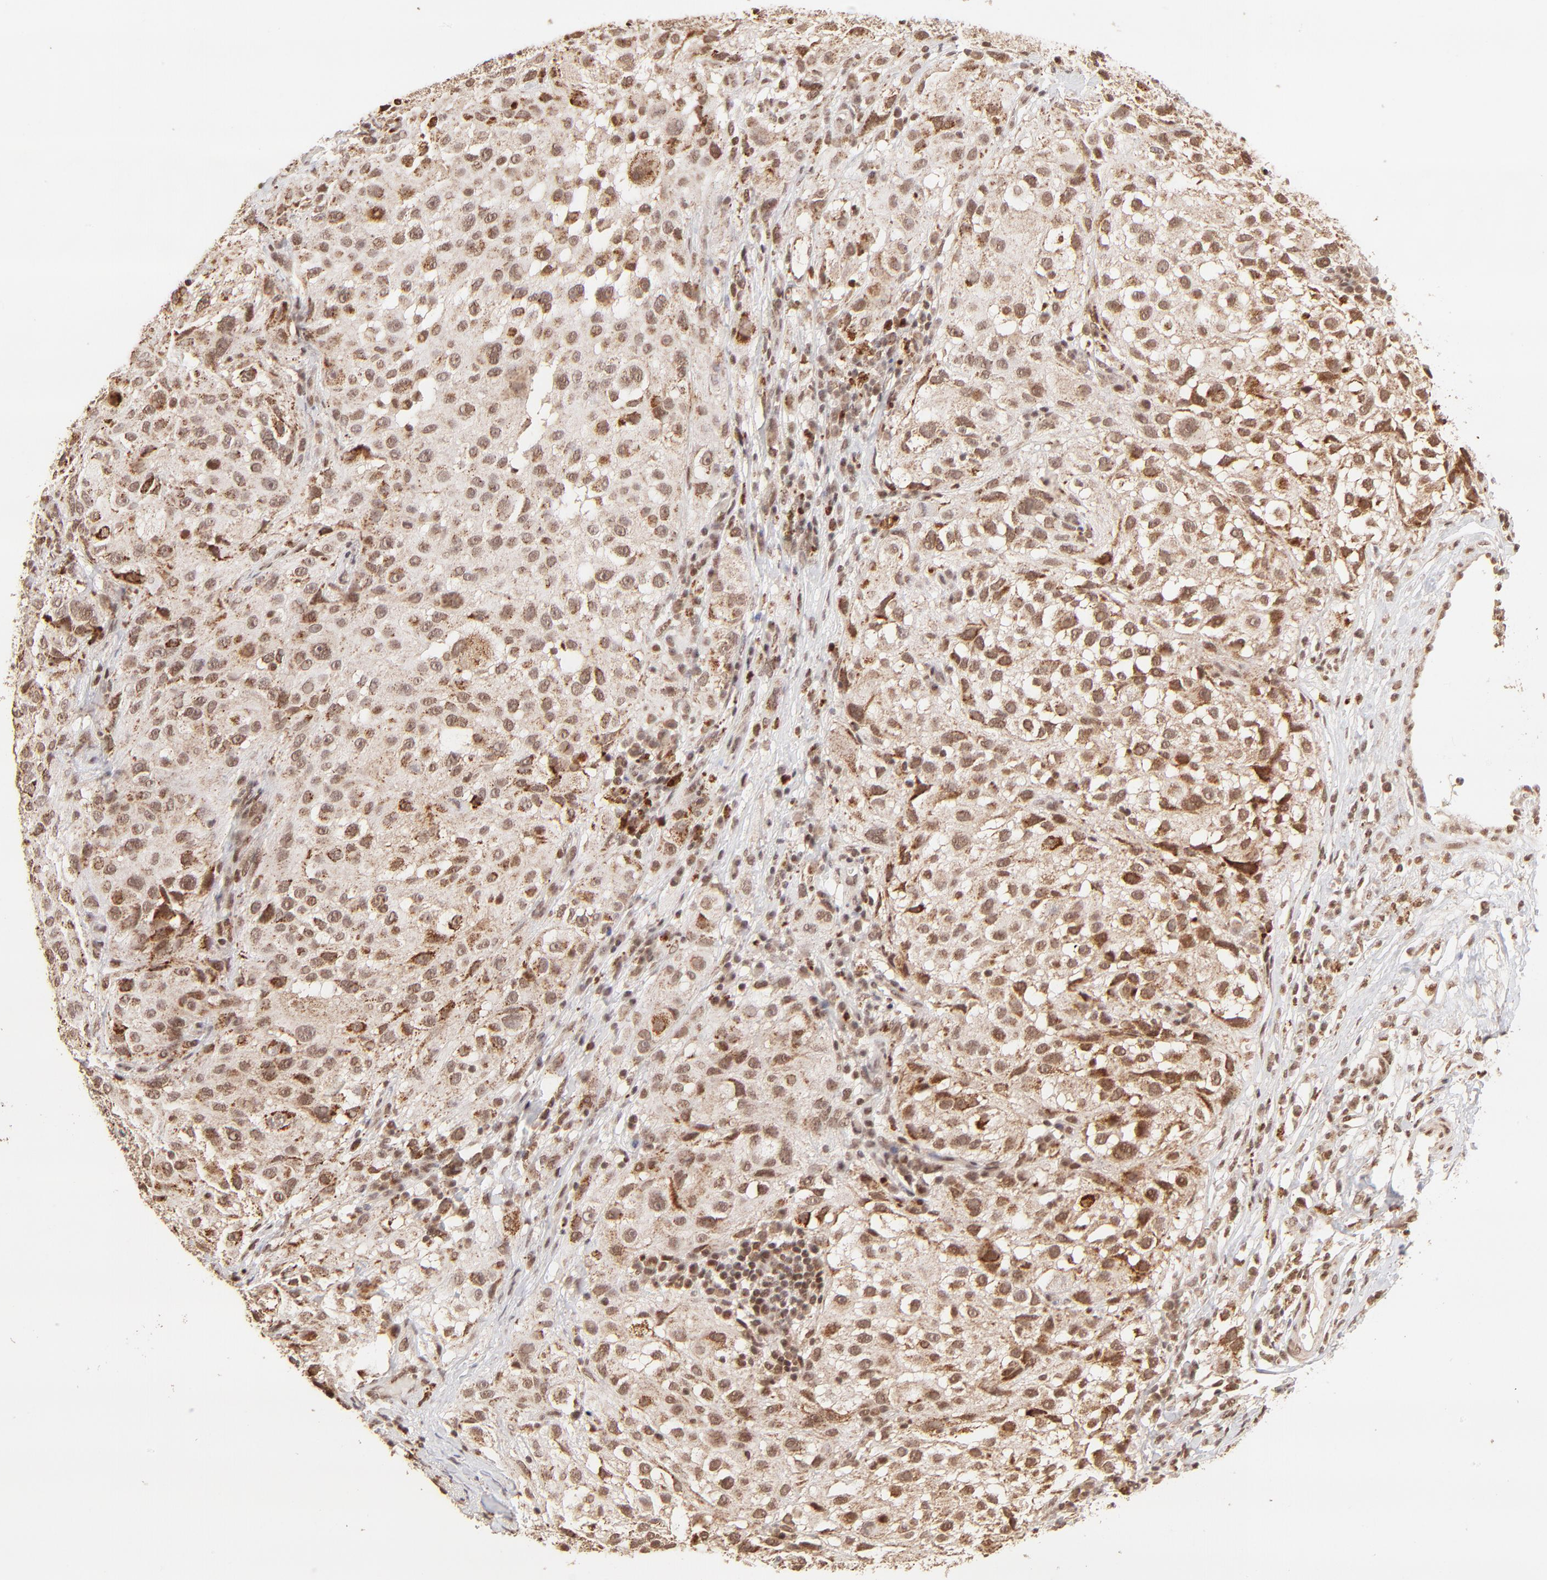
{"staining": {"intensity": "strong", "quantity": ">75%", "location": "cytoplasmic/membranous"}, "tissue": "melanoma", "cell_type": "Tumor cells", "image_type": "cancer", "snomed": [{"axis": "morphology", "description": "Necrosis, NOS"}, {"axis": "morphology", "description": "Malignant melanoma, NOS"}, {"axis": "topography", "description": "Skin"}], "caption": "Immunohistochemistry (IHC) histopathology image of human malignant melanoma stained for a protein (brown), which exhibits high levels of strong cytoplasmic/membranous staining in approximately >75% of tumor cells.", "gene": "MED15", "patient": {"sex": "female", "age": 87}}